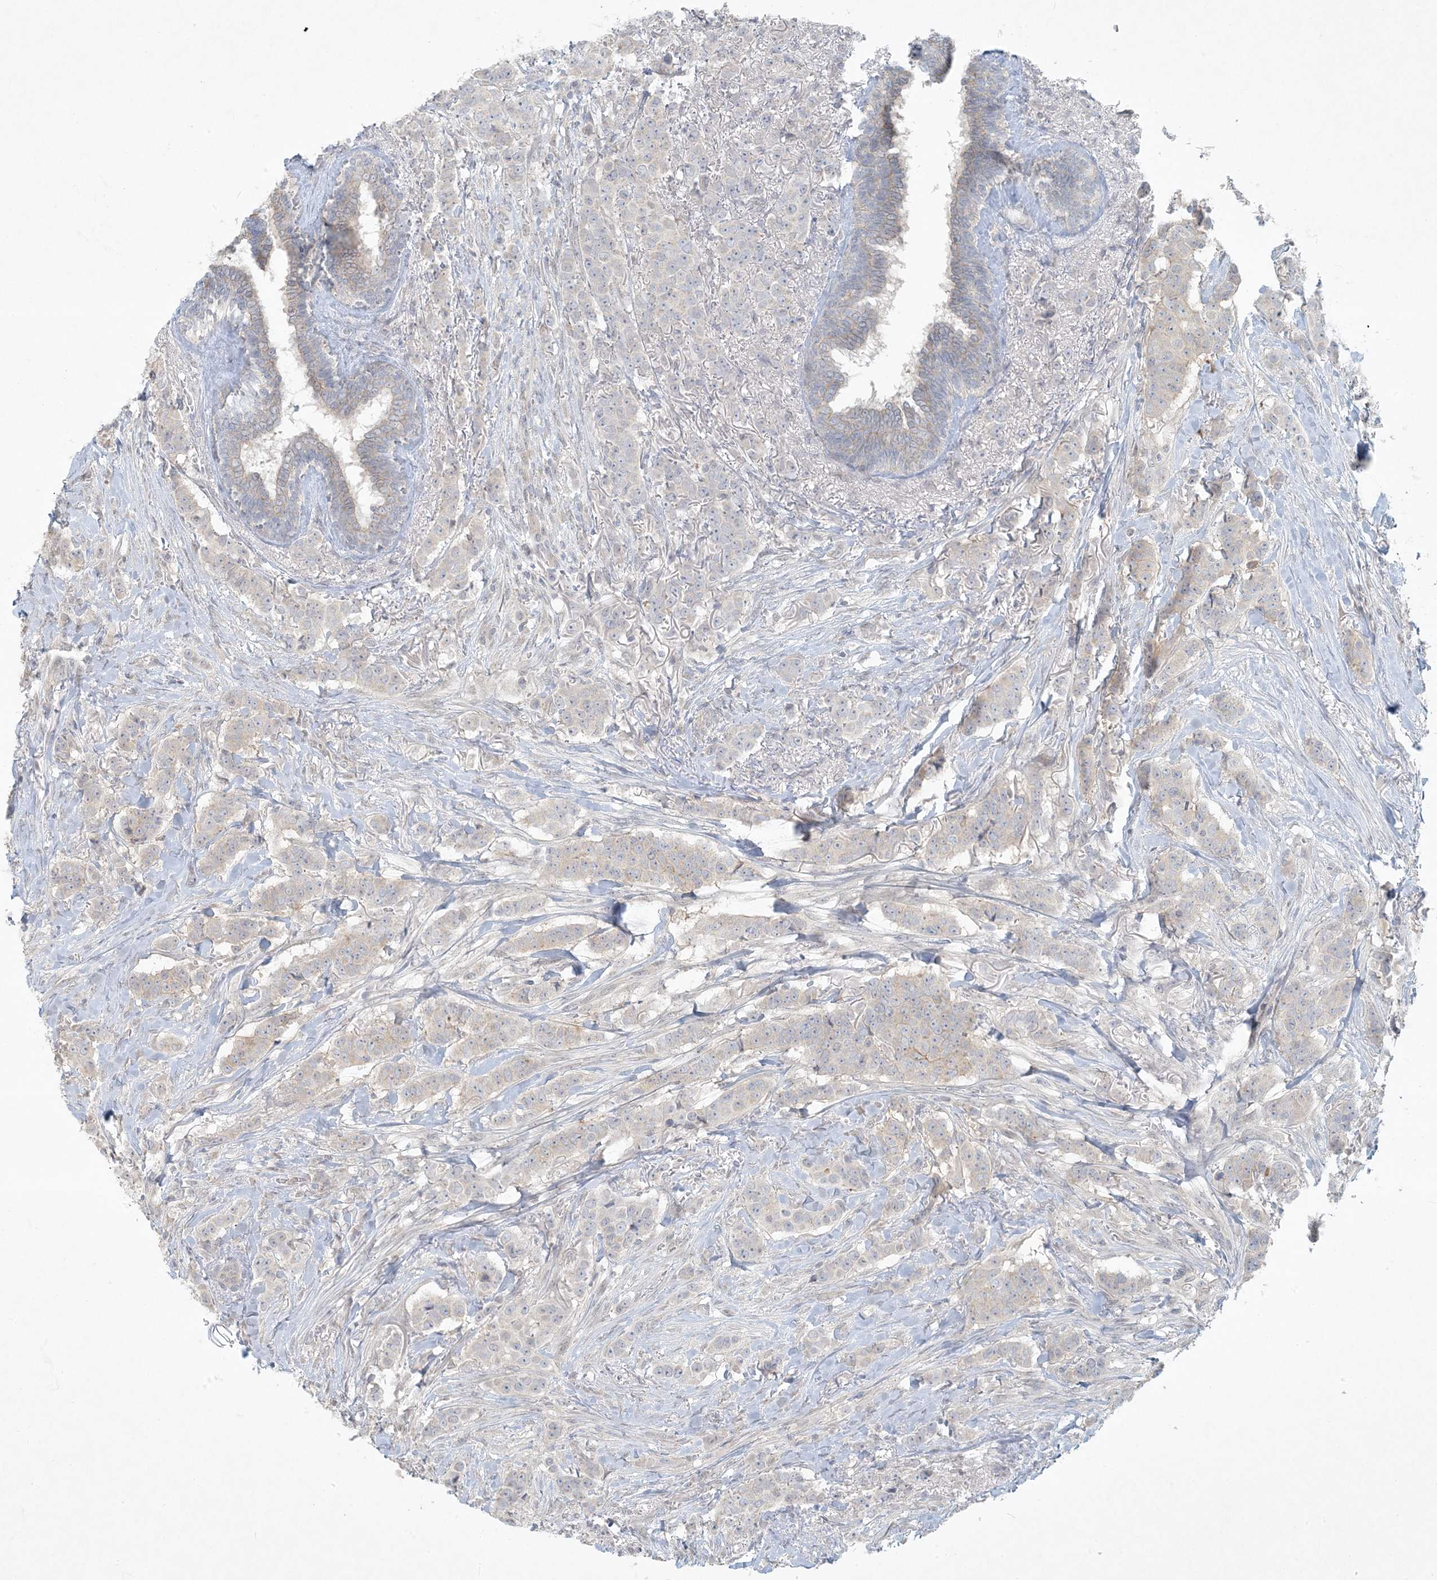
{"staining": {"intensity": "negative", "quantity": "none", "location": "none"}, "tissue": "breast cancer", "cell_type": "Tumor cells", "image_type": "cancer", "snomed": [{"axis": "morphology", "description": "Duct carcinoma"}, {"axis": "topography", "description": "Breast"}], "caption": "There is no significant positivity in tumor cells of breast cancer (invasive ductal carcinoma).", "gene": "BCORL1", "patient": {"sex": "female", "age": 40}}